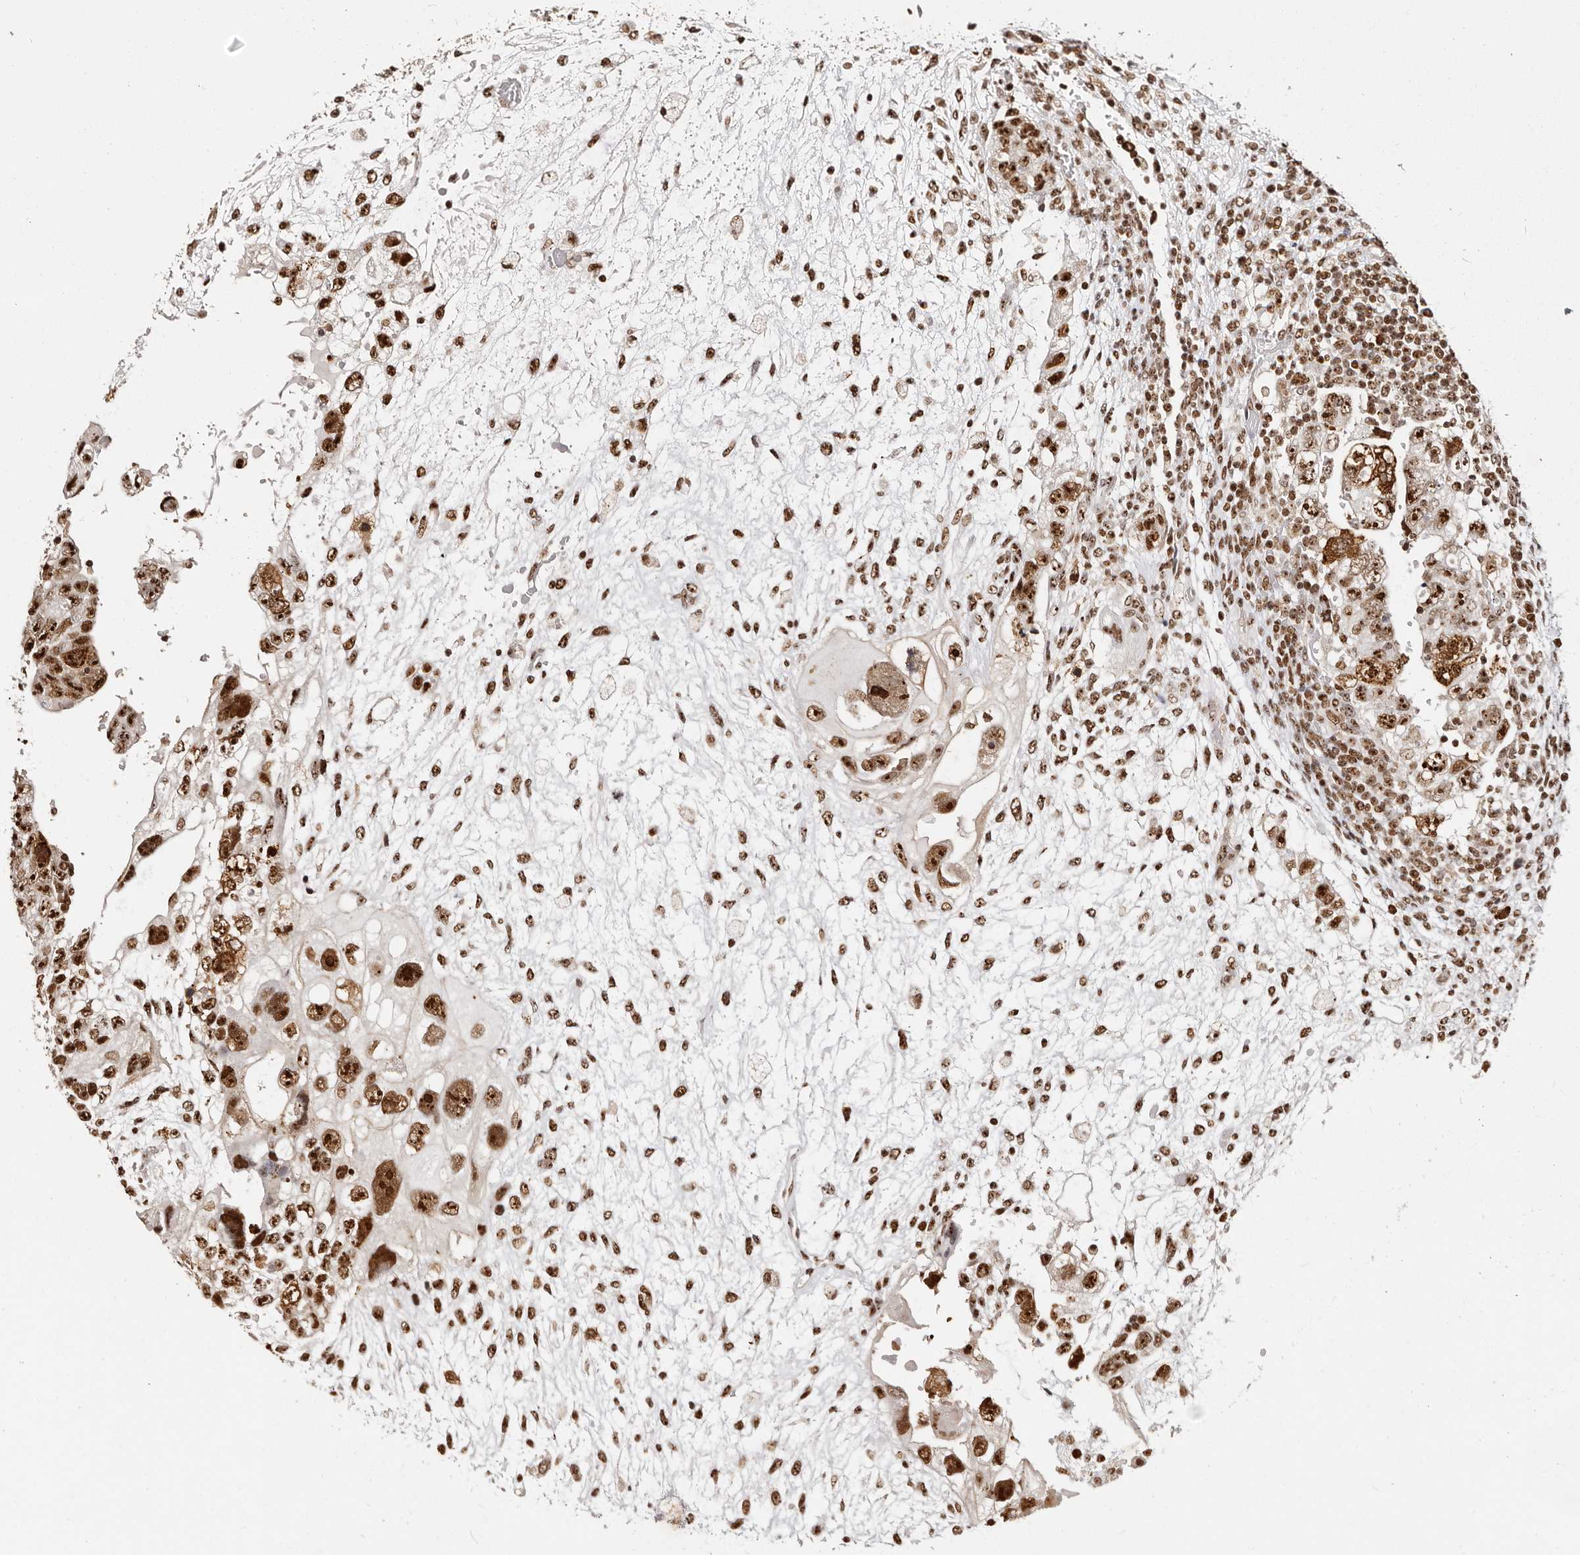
{"staining": {"intensity": "strong", "quantity": ">75%", "location": "nuclear"}, "tissue": "testis cancer", "cell_type": "Tumor cells", "image_type": "cancer", "snomed": [{"axis": "morphology", "description": "Carcinoma, Embryonal, NOS"}, {"axis": "topography", "description": "Testis"}], "caption": "Strong nuclear protein expression is appreciated in about >75% of tumor cells in testis embryonal carcinoma.", "gene": "IQGAP3", "patient": {"sex": "male", "age": 36}}